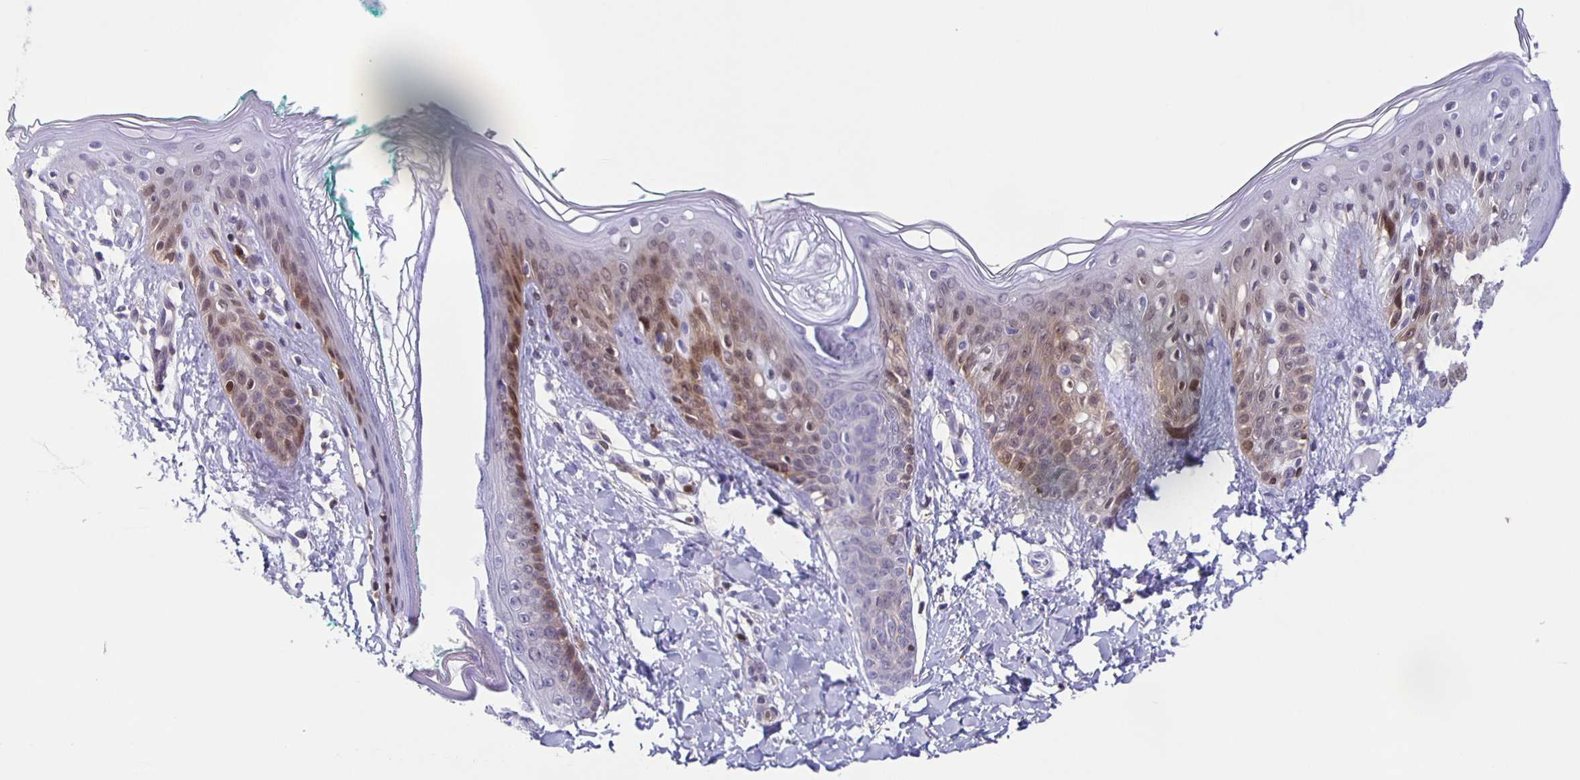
{"staining": {"intensity": "negative", "quantity": "none", "location": "none"}, "tissue": "skin", "cell_type": "Fibroblasts", "image_type": "normal", "snomed": [{"axis": "morphology", "description": "Normal tissue, NOS"}, {"axis": "topography", "description": "Skin"}], "caption": "Image shows no protein expression in fibroblasts of benign skin.", "gene": "TPPP", "patient": {"sex": "male", "age": 16}}